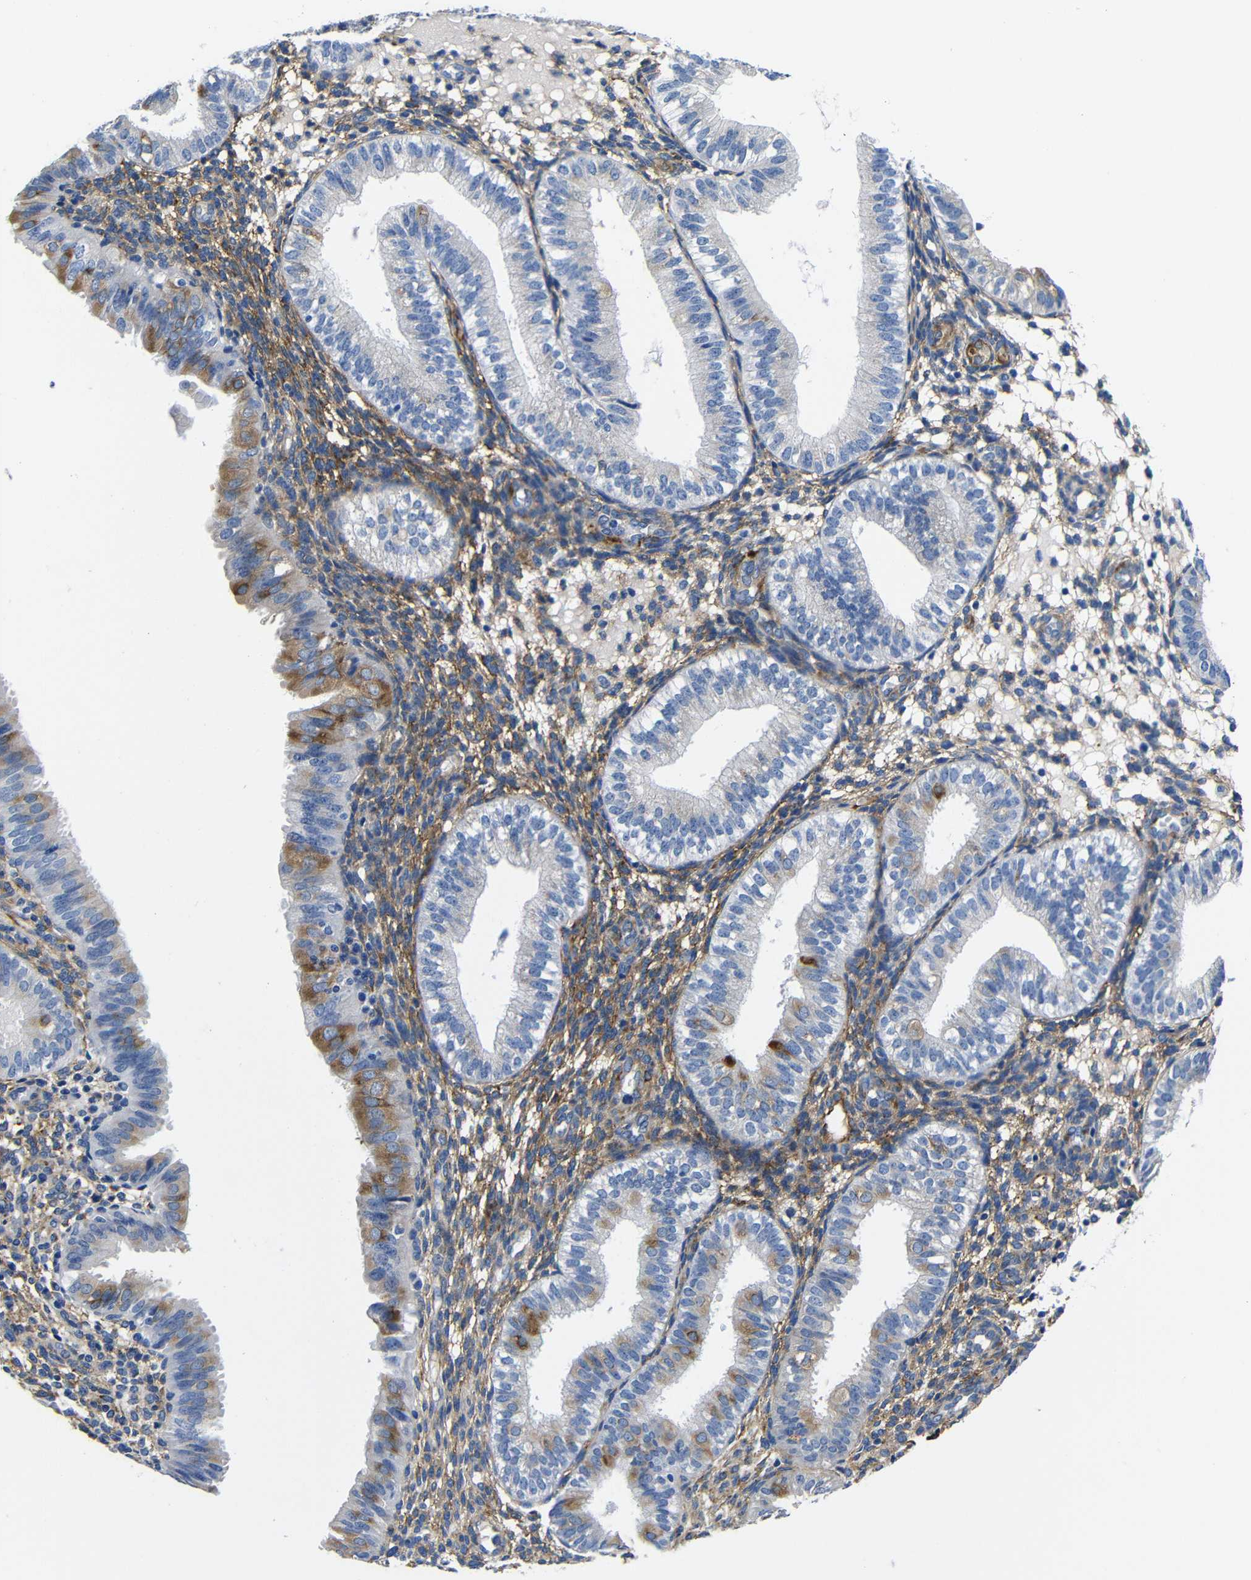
{"staining": {"intensity": "moderate", "quantity": "<25%", "location": "cytoplasmic/membranous"}, "tissue": "endometrium", "cell_type": "Cells in endometrial stroma", "image_type": "normal", "snomed": [{"axis": "morphology", "description": "Normal tissue, NOS"}, {"axis": "topography", "description": "Endometrium"}], "caption": "Immunohistochemical staining of unremarkable endometrium reveals <25% levels of moderate cytoplasmic/membranous protein expression in about <25% of cells in endometrial stroma. (Brightfield microscopy of DAB IHC at high magnification).", "gene": "LRIG1", "patient": {"sex": "female", "age": 39}}